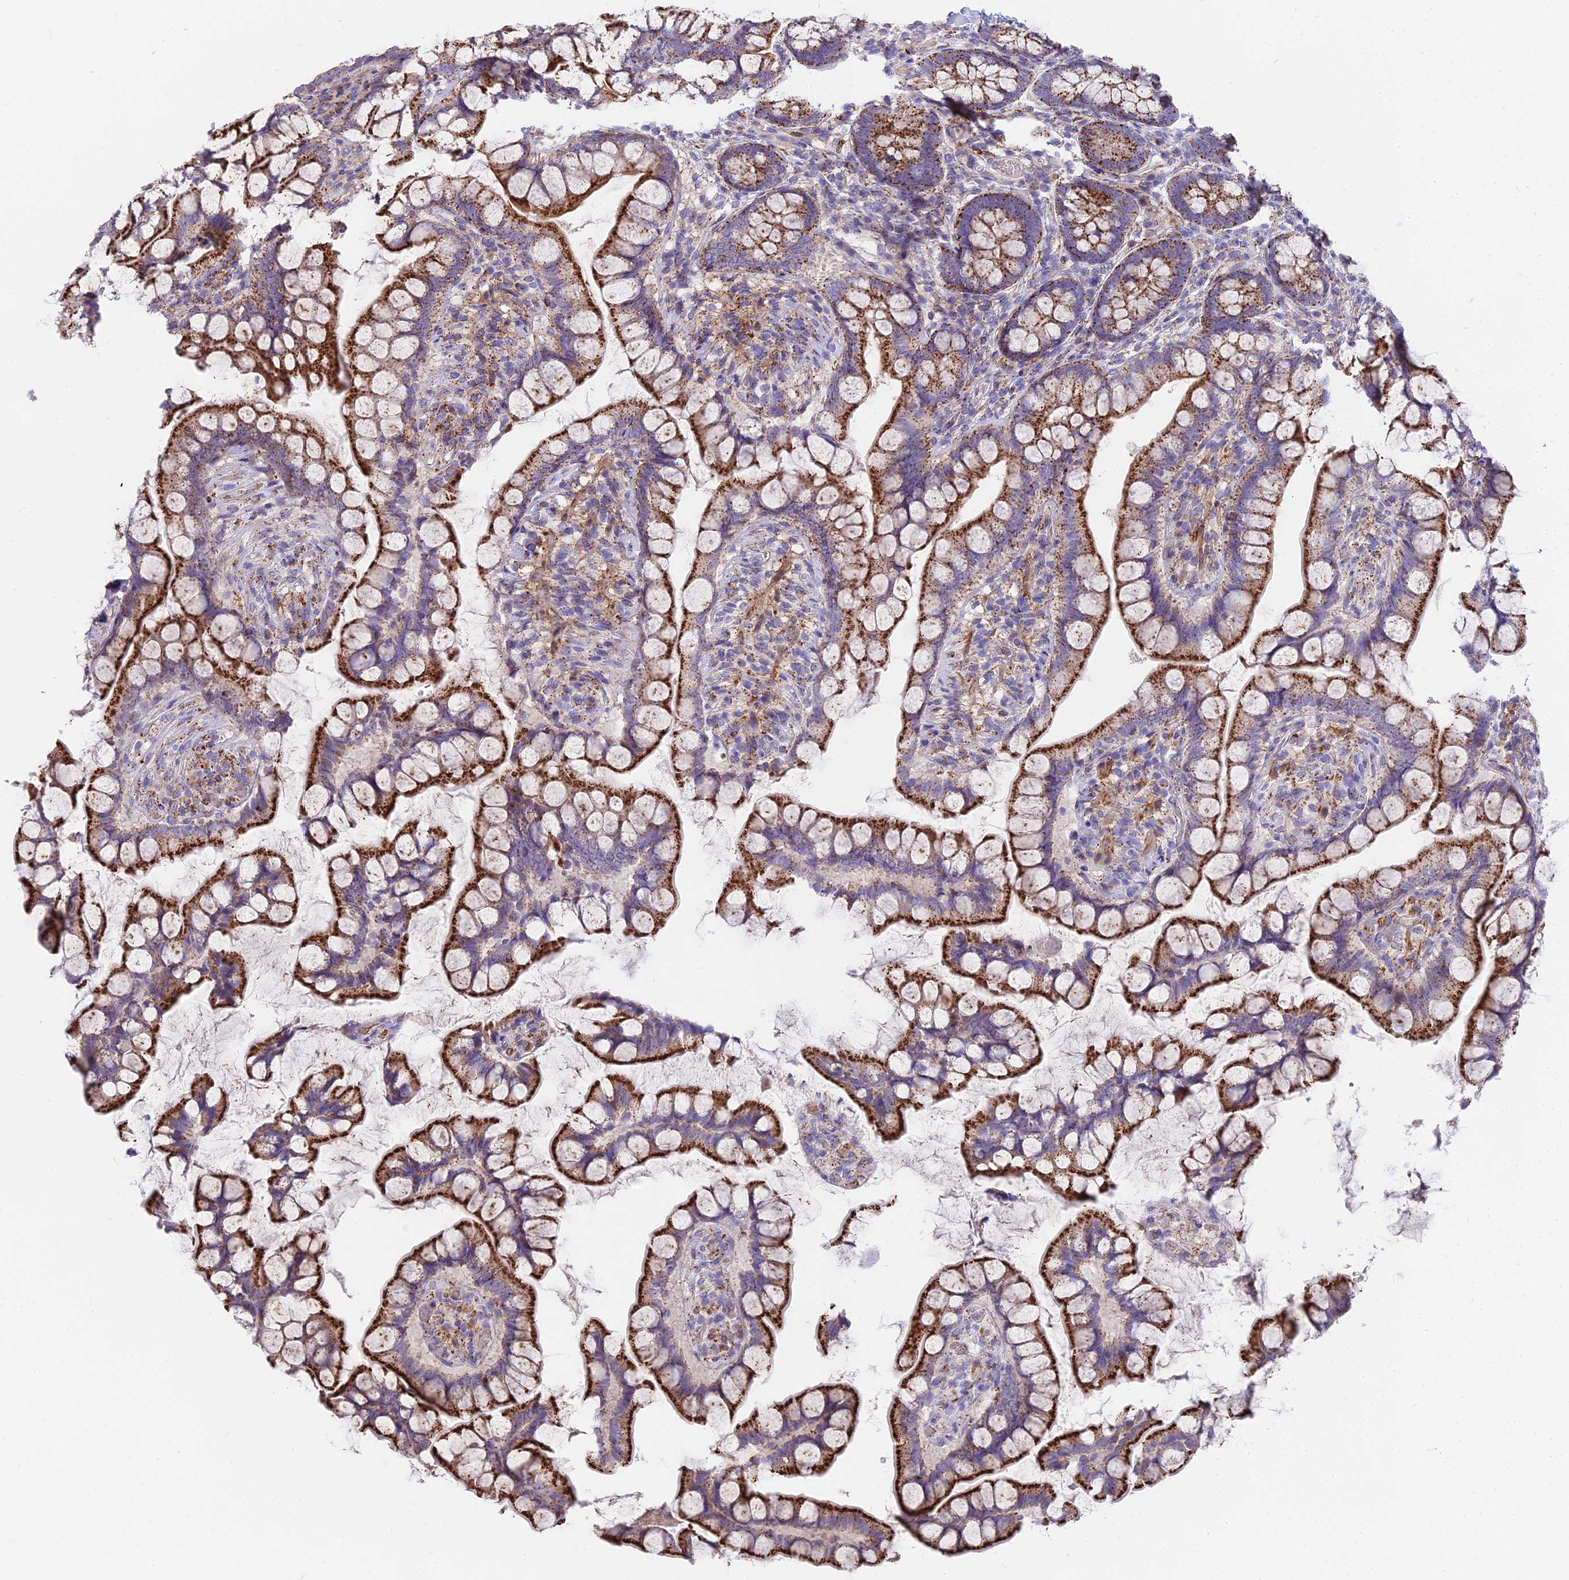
{"staining": {"intensity": "strong", "quantity": ">75%", "location": "cytoplasmic/membranous"}, "tissue": "small intestine", "cell_type": "Glandular cells", "image_type": "normal", "snomed": [{"axis": "morphology", "description": "Normal tissue, NOS"}, {"axis": "topography", "description": "Small intestine"}], "caption": "The image reveals a brown stain indicating the presence of a protein in the cytoplasmic/membranous of glandular cells in small intestine. The staining was performed using DAB (3,3'-diaminobenzidine) to visualize the protein expression in brown, while the nuclei were stained in blue with hematoxylin (Magnification: 20x).", "gene": "FRMPD1", "patient": {"sex": "male", "age": 70}}